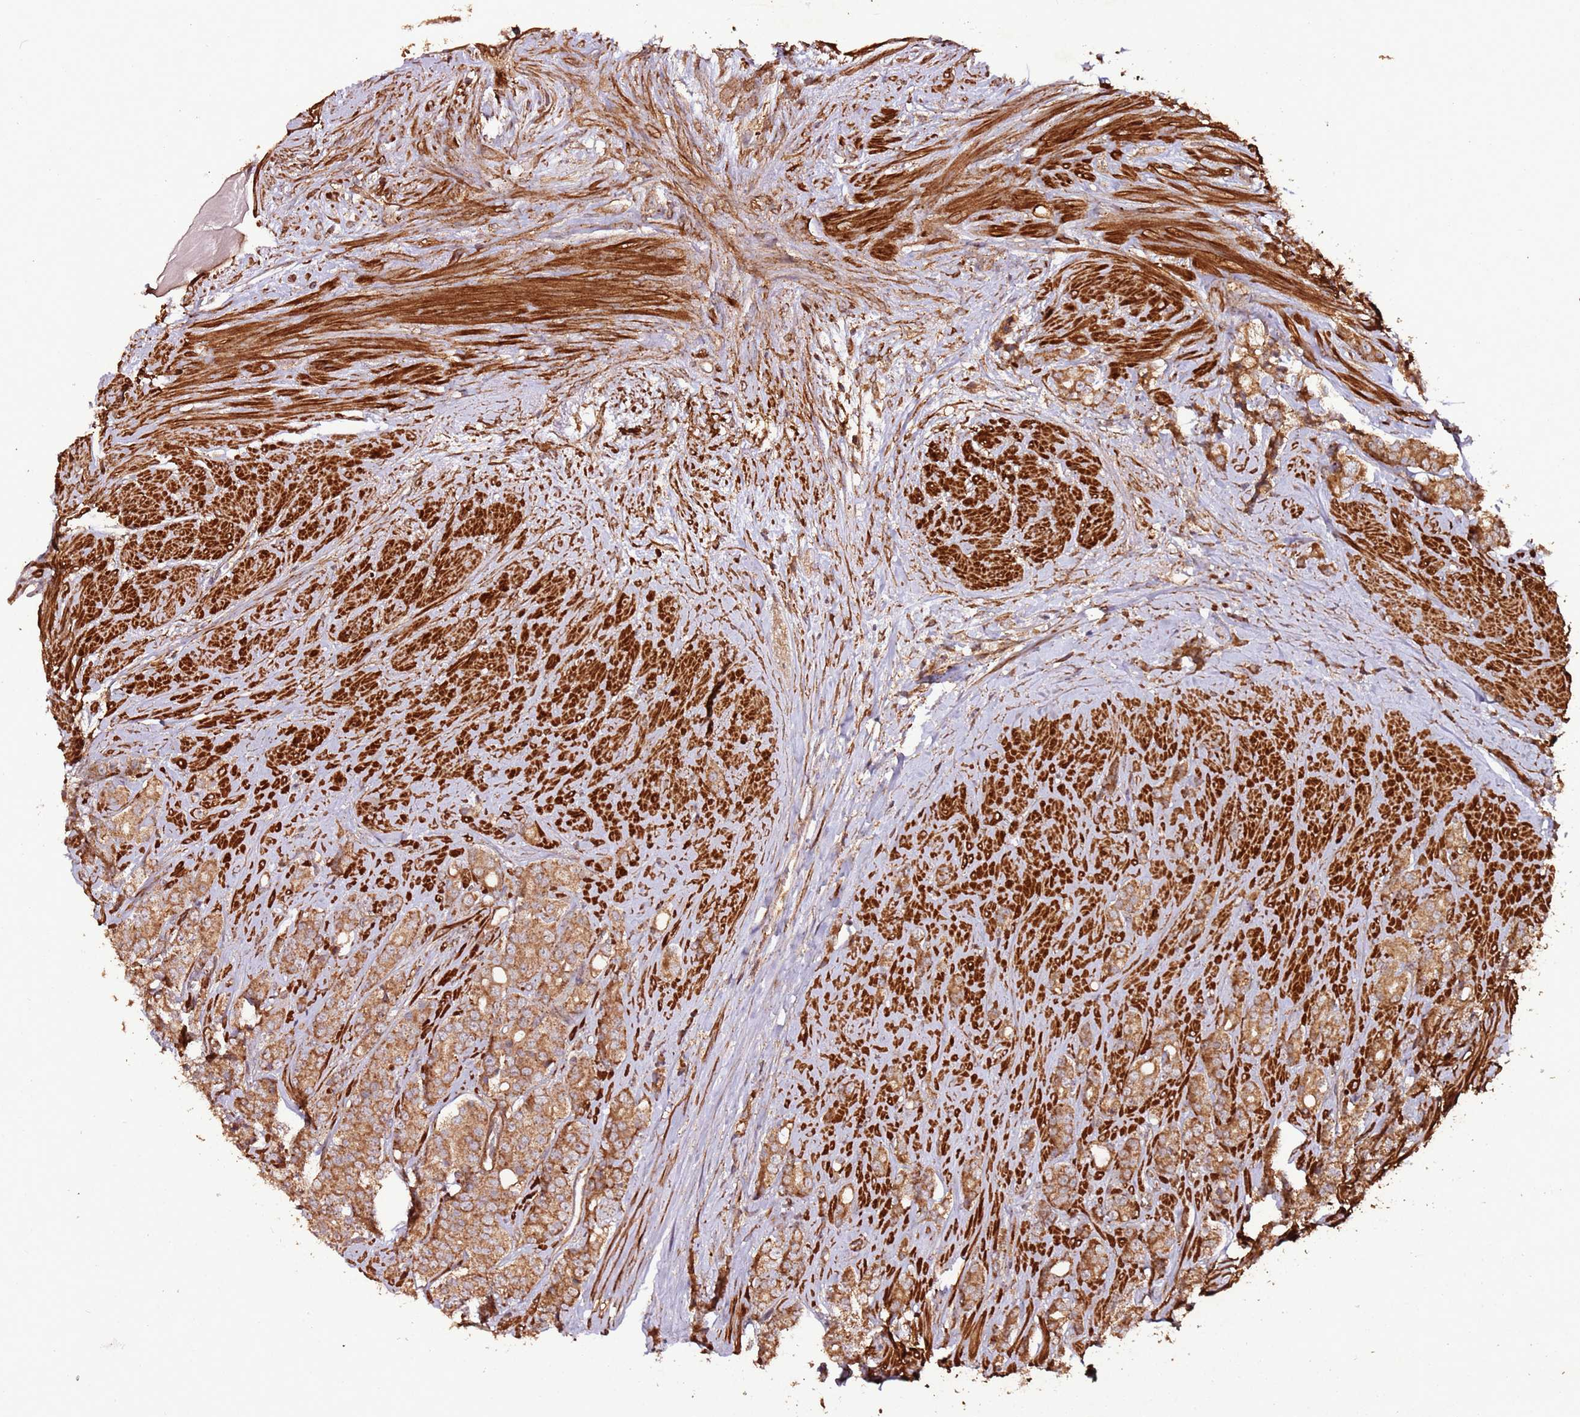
{"staining": {"intensity": "moderate", "quantity": ">75%", "location": "cytoplasmic/membranous"}, "tissue": "prostate cancer", "cell_type": "Tumor cells", "image_type": "cancer", "snomed": [{"axis": "morphology", "description": "Adenocarcinoma, High grade"}, {"axis": "topography", "description": "Prostate"}], "caption": "DAB immunohistochemical staining of prostate cancer exhibits moderate cytoplasmic/membranous protein staining in about >75% of tumor cells.", "gene": "FAM186A", "patient": {"sex": "male", "age": 62}}